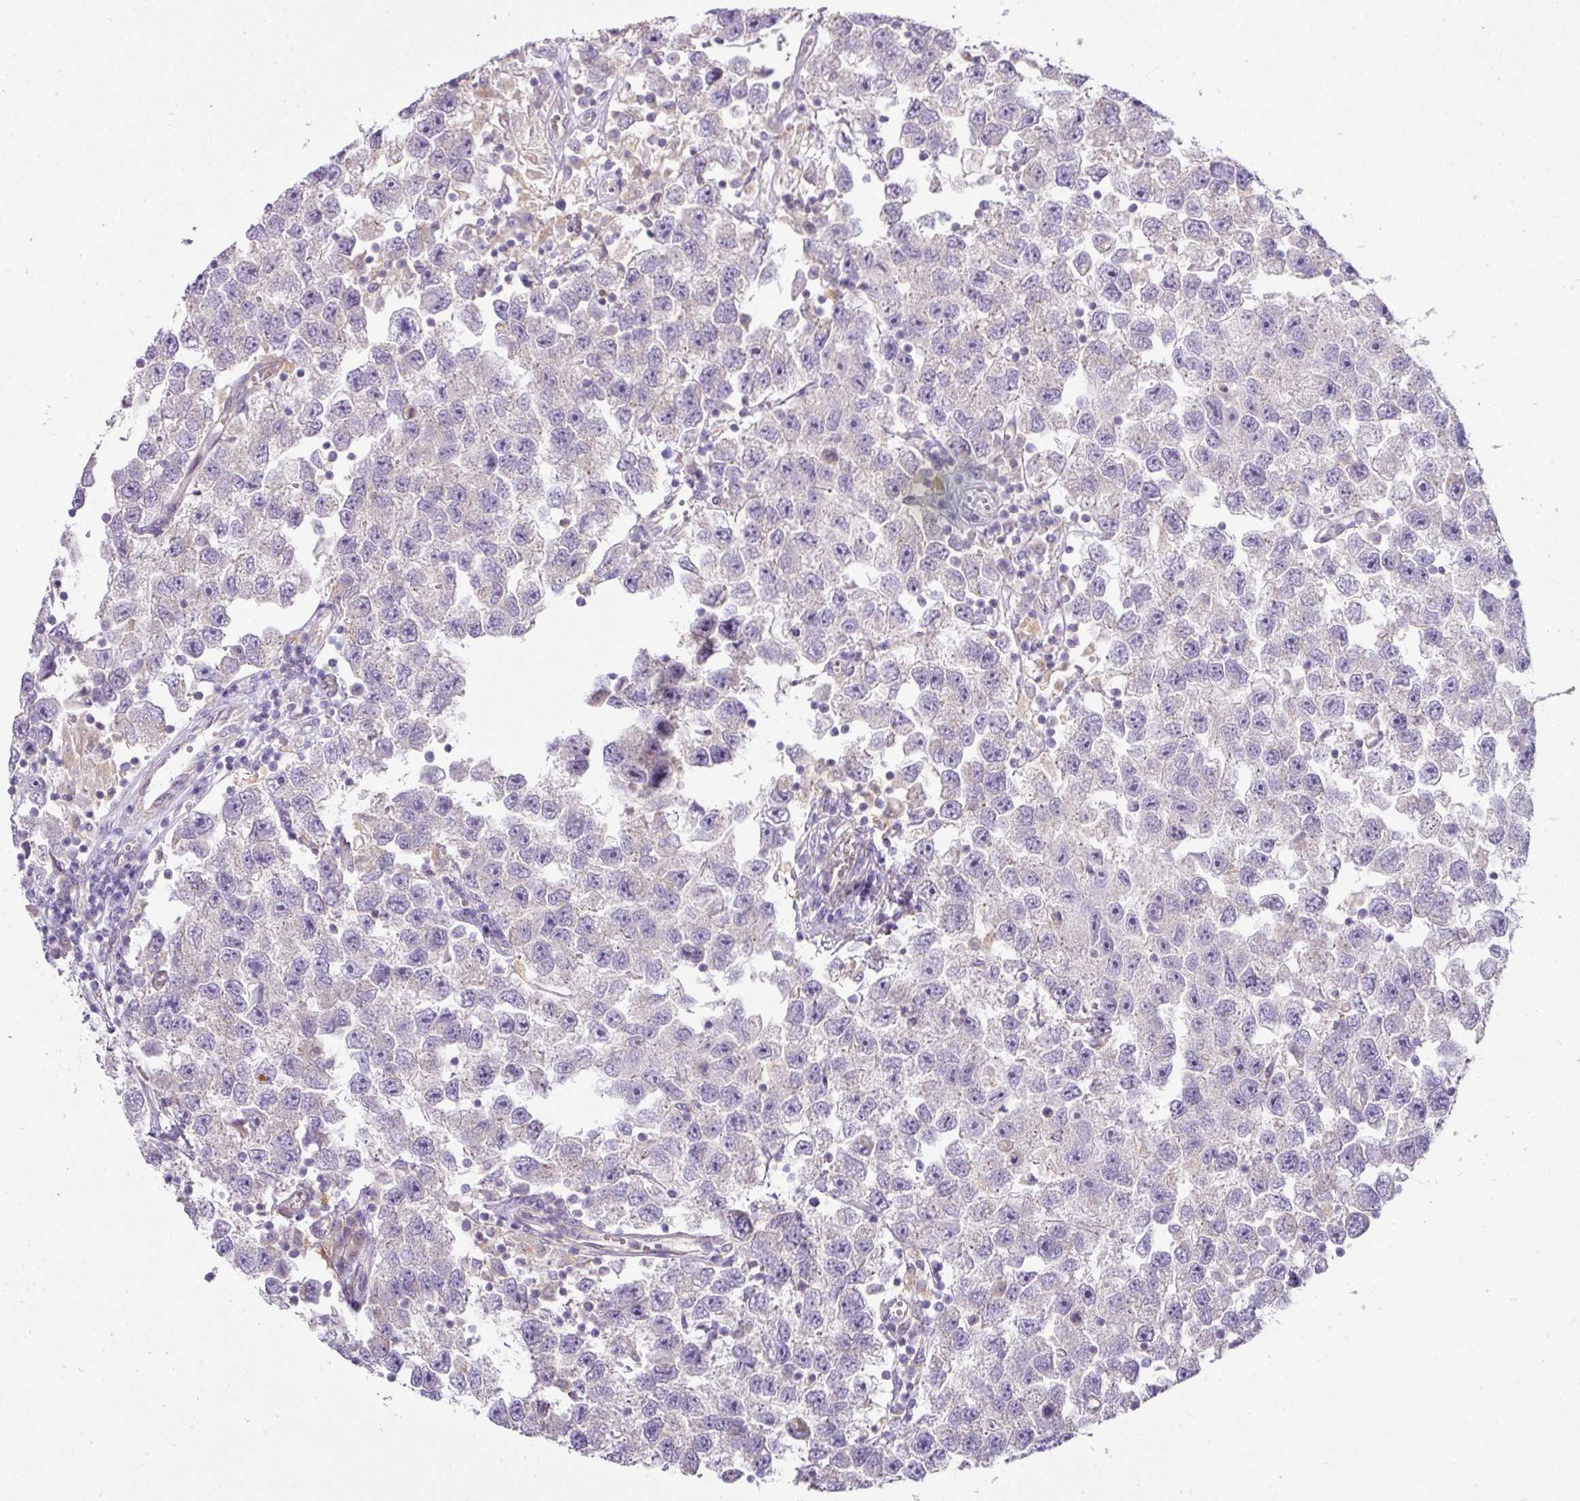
{"staining": {"intensity": "negative", "quantity": "none", "location": "none"}, "tissue": "testis cancer", "cell_type": "Tumor cells", "image_type": "cancer", "snomed": [{"axis": "morphology", "description": "Seminoma, NOS"}, {"axis": "topography", "description": "Testis"}], "caption": "Tumor cells show no significant expression in testis seminoma.", "gene": "STK35", "patient": {"sex": "male", "age": 26}}